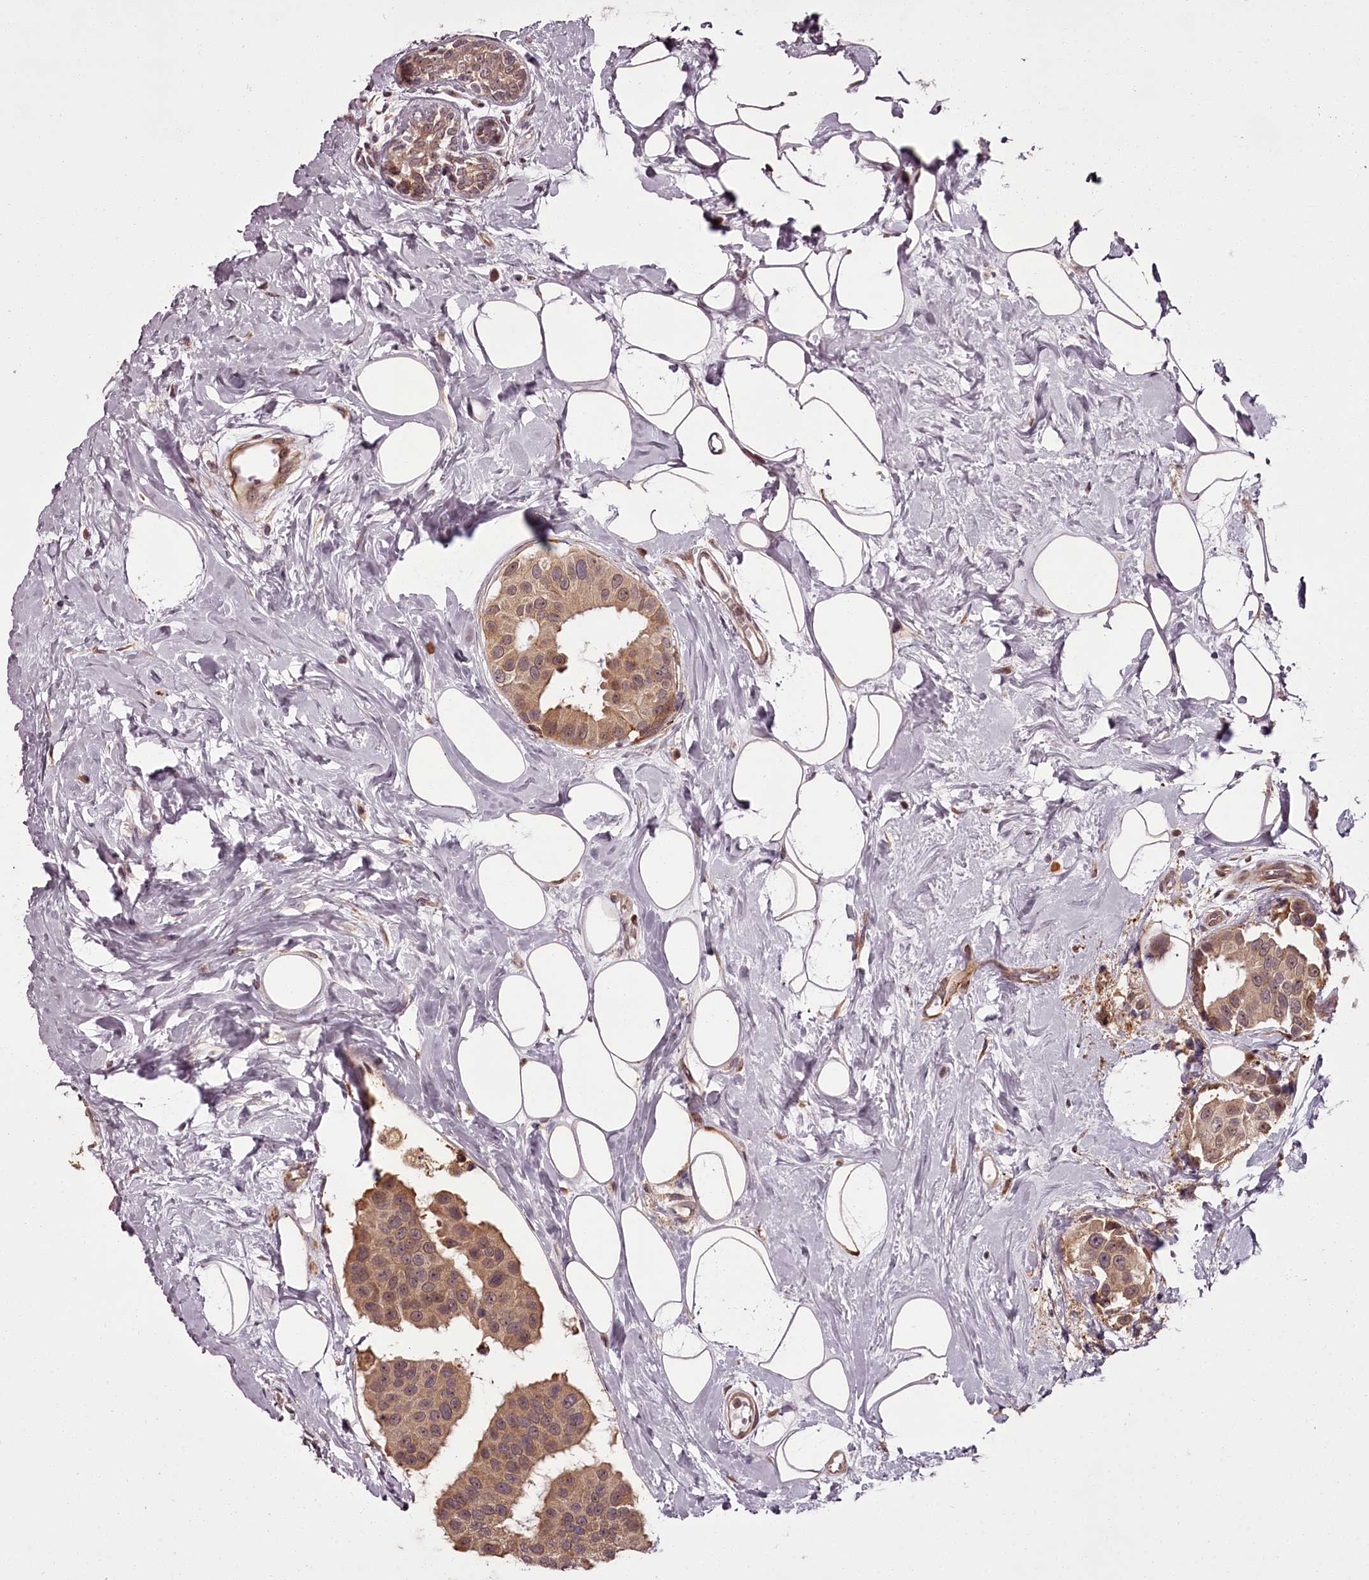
{"staining": {"intensity": "moderate", "quantity": ">75%", "location": "cytoplasmic/membranous"}, "tissue": "breast cancer", "cell_type": "Tumor cells", "image_type": "cancer", "snomed": [{"axis": "morphology", "description": "Normal tissue, NOS"}, {"axis": "morphology", "description": "Duct carcinoma"}, {"axis": "topography", "description": "Breast"}], "caption": "Immunohistochemistry of breast invasive ductal carcinoma reveals medium levels of moderate cytoplasmic/membranous expression in approximately >75% of tumor cells.", "gene": "CCDC92", "patient": {"sex": "female", "age": 39}}